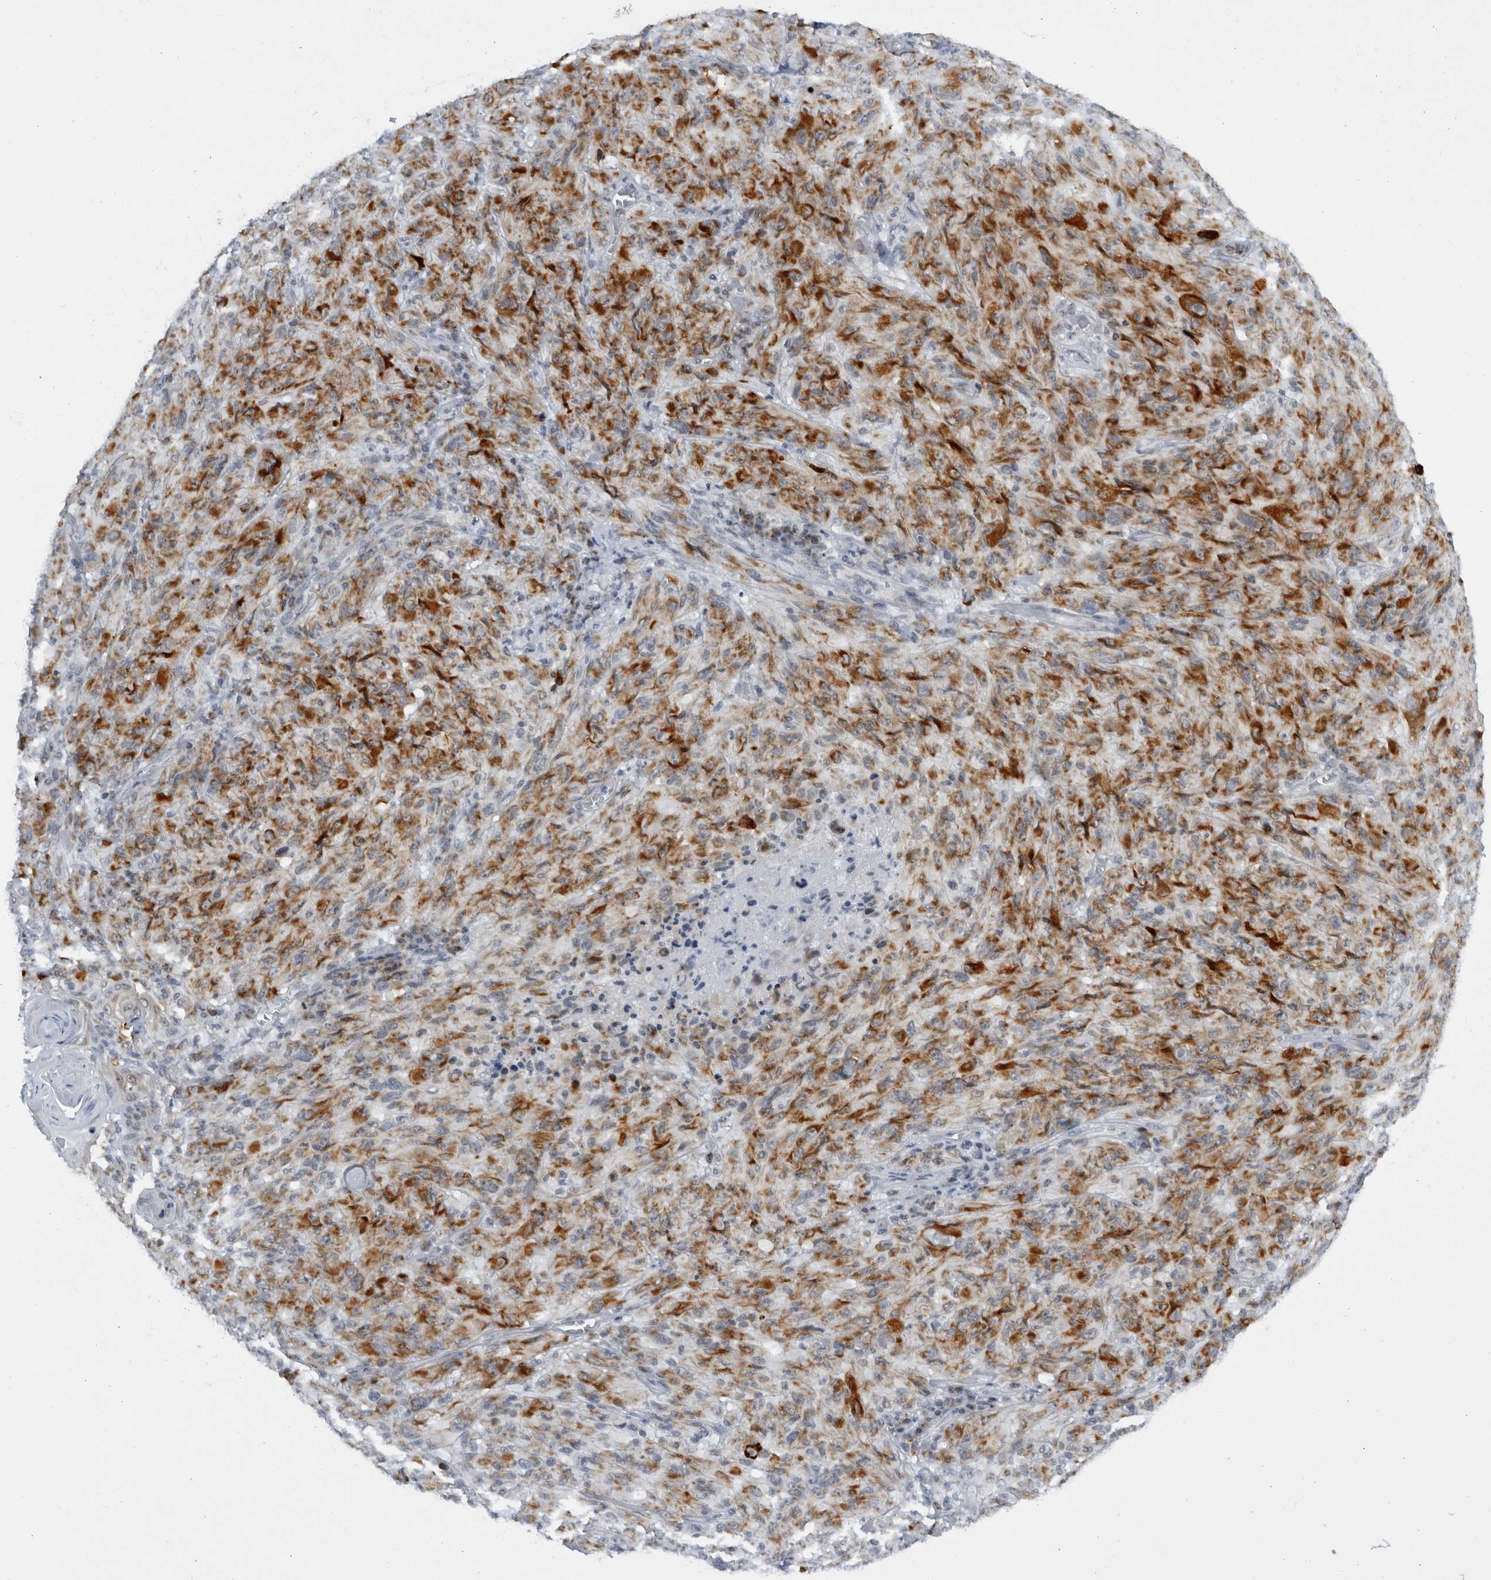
{"staining": {"intensity": "moderate", "quantity": ">75%", "location": "cytoplasmic/membranous"}, "tissue": "melanoma", "cell_type": "Tumor cells", "image_type": "cancer", "snomed": [{"axis": "morphology", "description": "Malignant melanoma, NOS"}, {"axis": "topography", "description": "Skin of head"}], "caption": "Approximately >75% of tumor cells in human melanoma demonstrate moderate cytoplasmic/membranous protein expression as visualized by brown immunohistochemical staining.", "gene": "SLC25A22", "patient": {"sex": "male", "age": 96}}